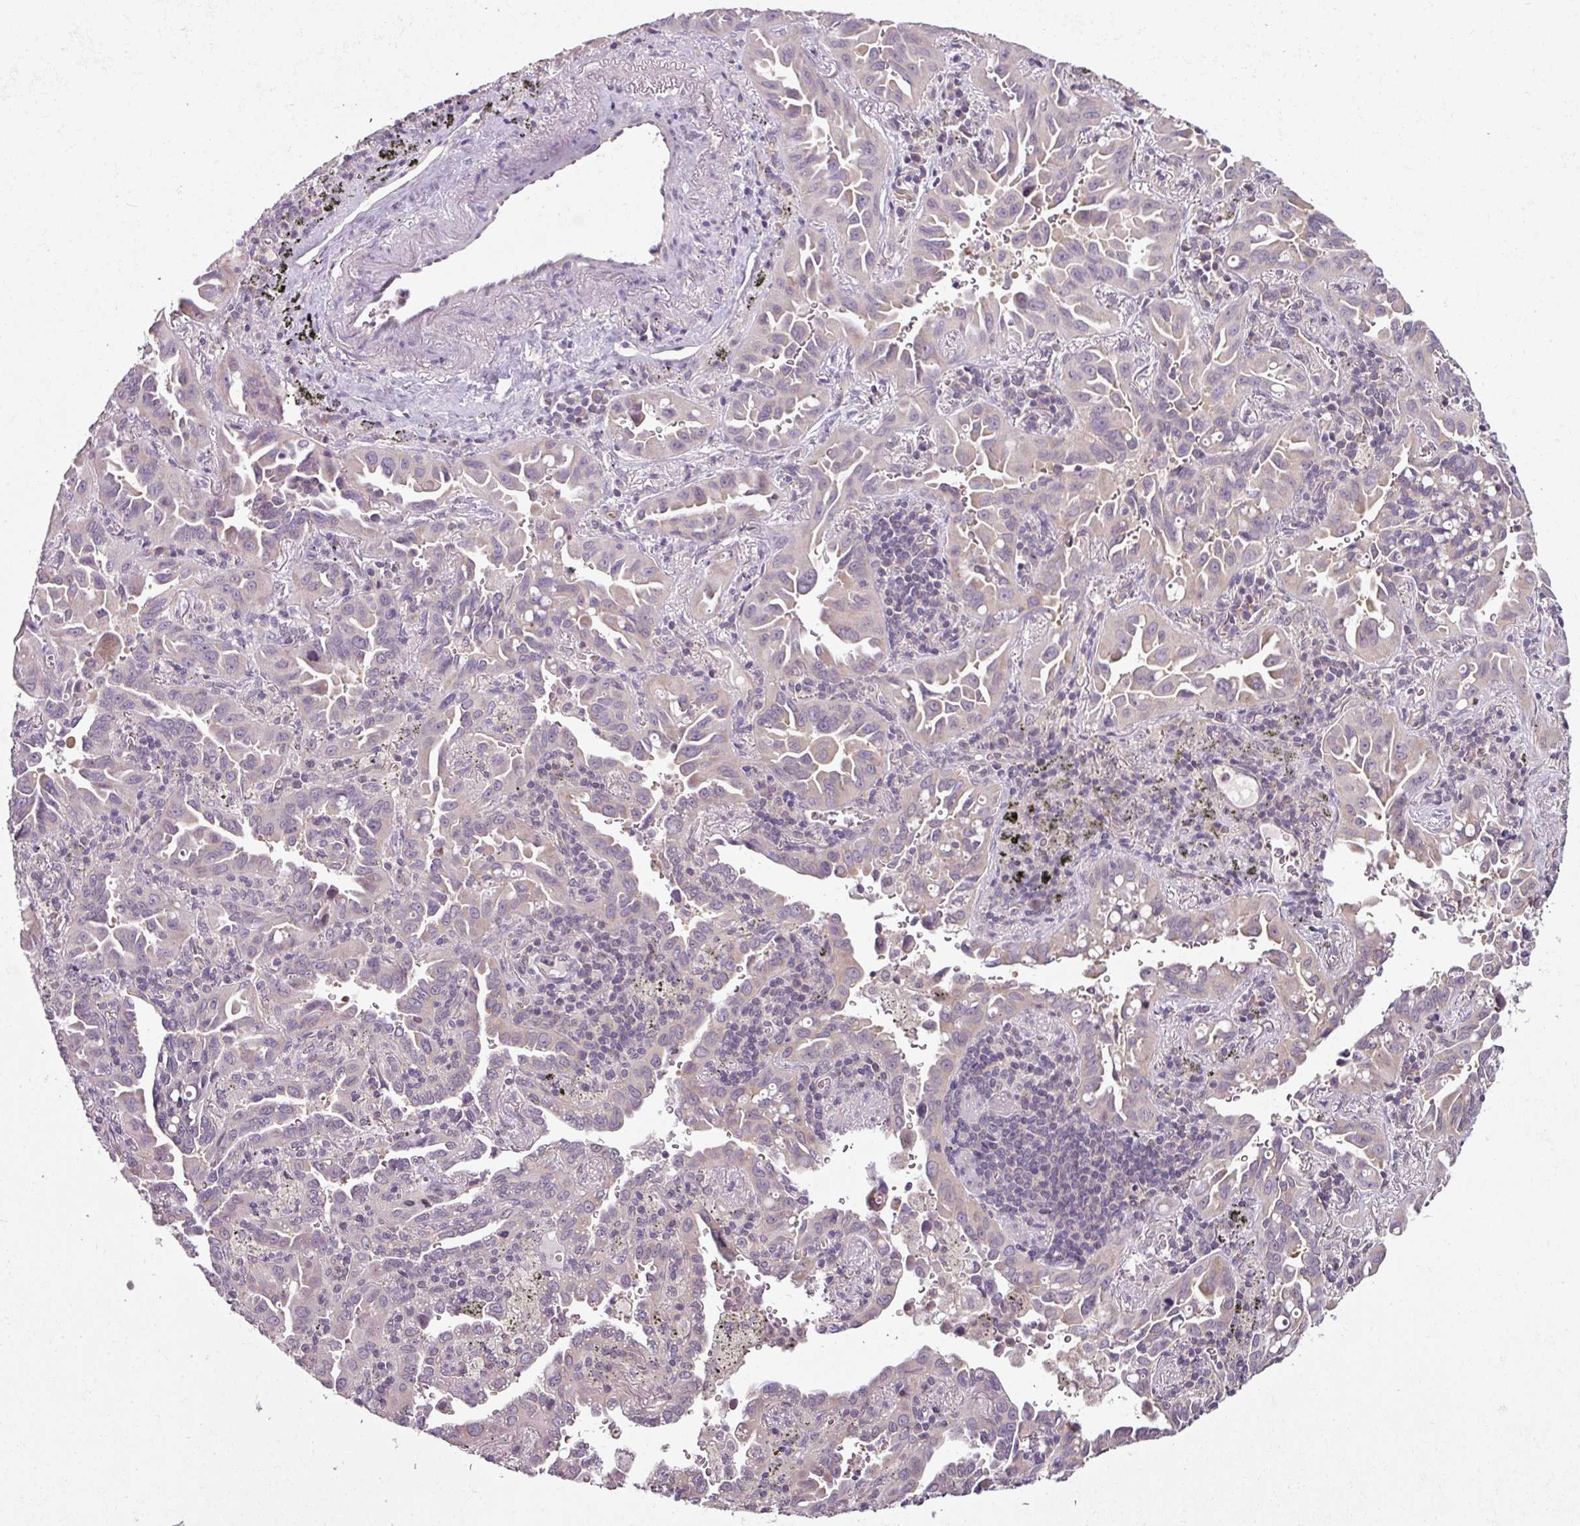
{"staining": {"intensity": "weak", "quantity": "25%-75%", "location": "cytoplasmic/membranous"}, "tissue": "lung cancer", "cell_type": "Tumor cells", "image_type": "cancer", "snomed": [{"axis": "morphology", "description": "Adenocarcinoma, NOS"}, {"axis": "topography", "description": "Lung"}], "caption": "A brown stain shows weak cytoplasmic/membranous staining of a protein in human lung adenocarcinoma tumor cells.", "gene": "C19orf33", "patient": {"sex": "male", "age": 68}}